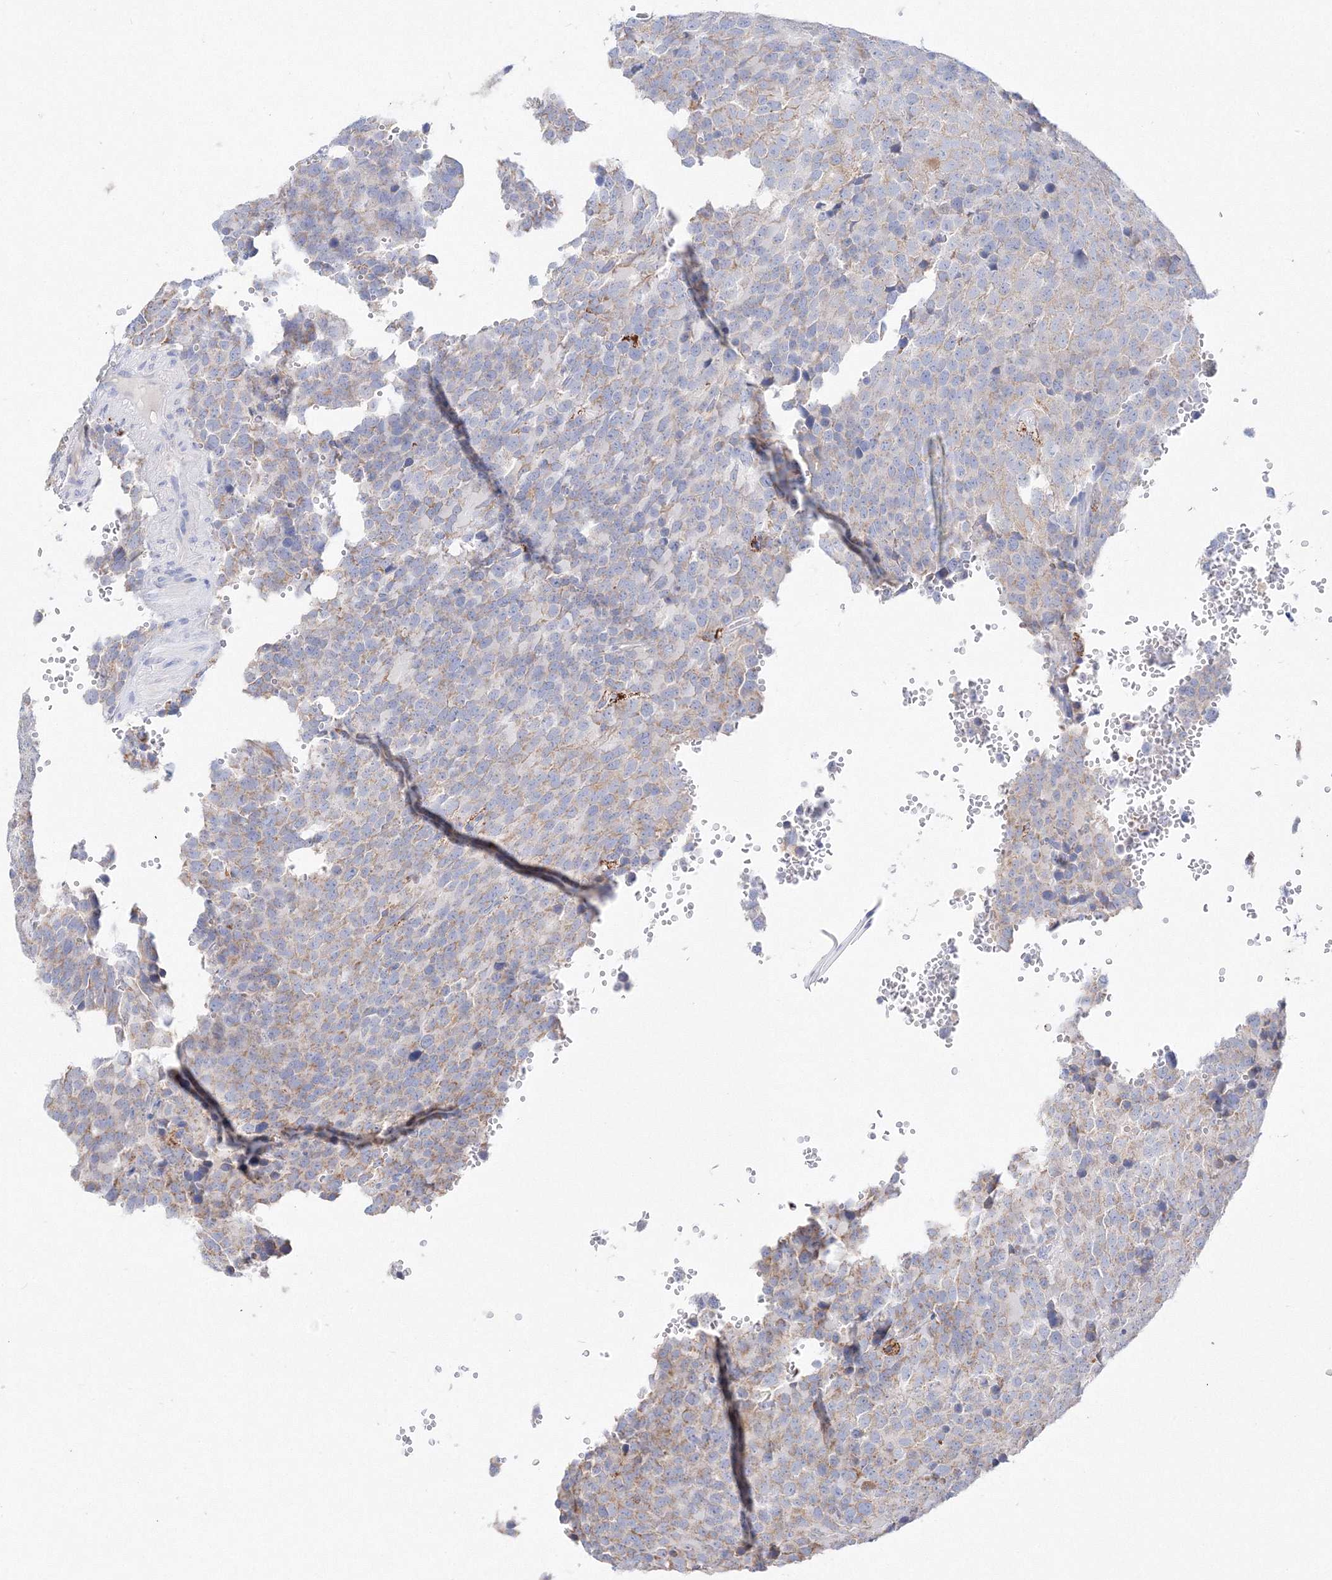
{"staining": {"intensity": "weak", "quantity": "25%-75%", "location": "cytoplasmic/membranous"}, "tissue": "testis cancer", "cell_type": "Tumor cells", "image_type": "cancer", "snomed": [{"axis": "morphology", "description": "Seminoma, NOS"}, {"axis": "topography", "description": "Testis"}], "caption": "Testis cancer (seminoma) stained for a protein demonstrates weak cytoplasmic/membranous positivity in tumor cells.", "gene": "MERTK", "patient": {"sex": "male", "age": 71}}